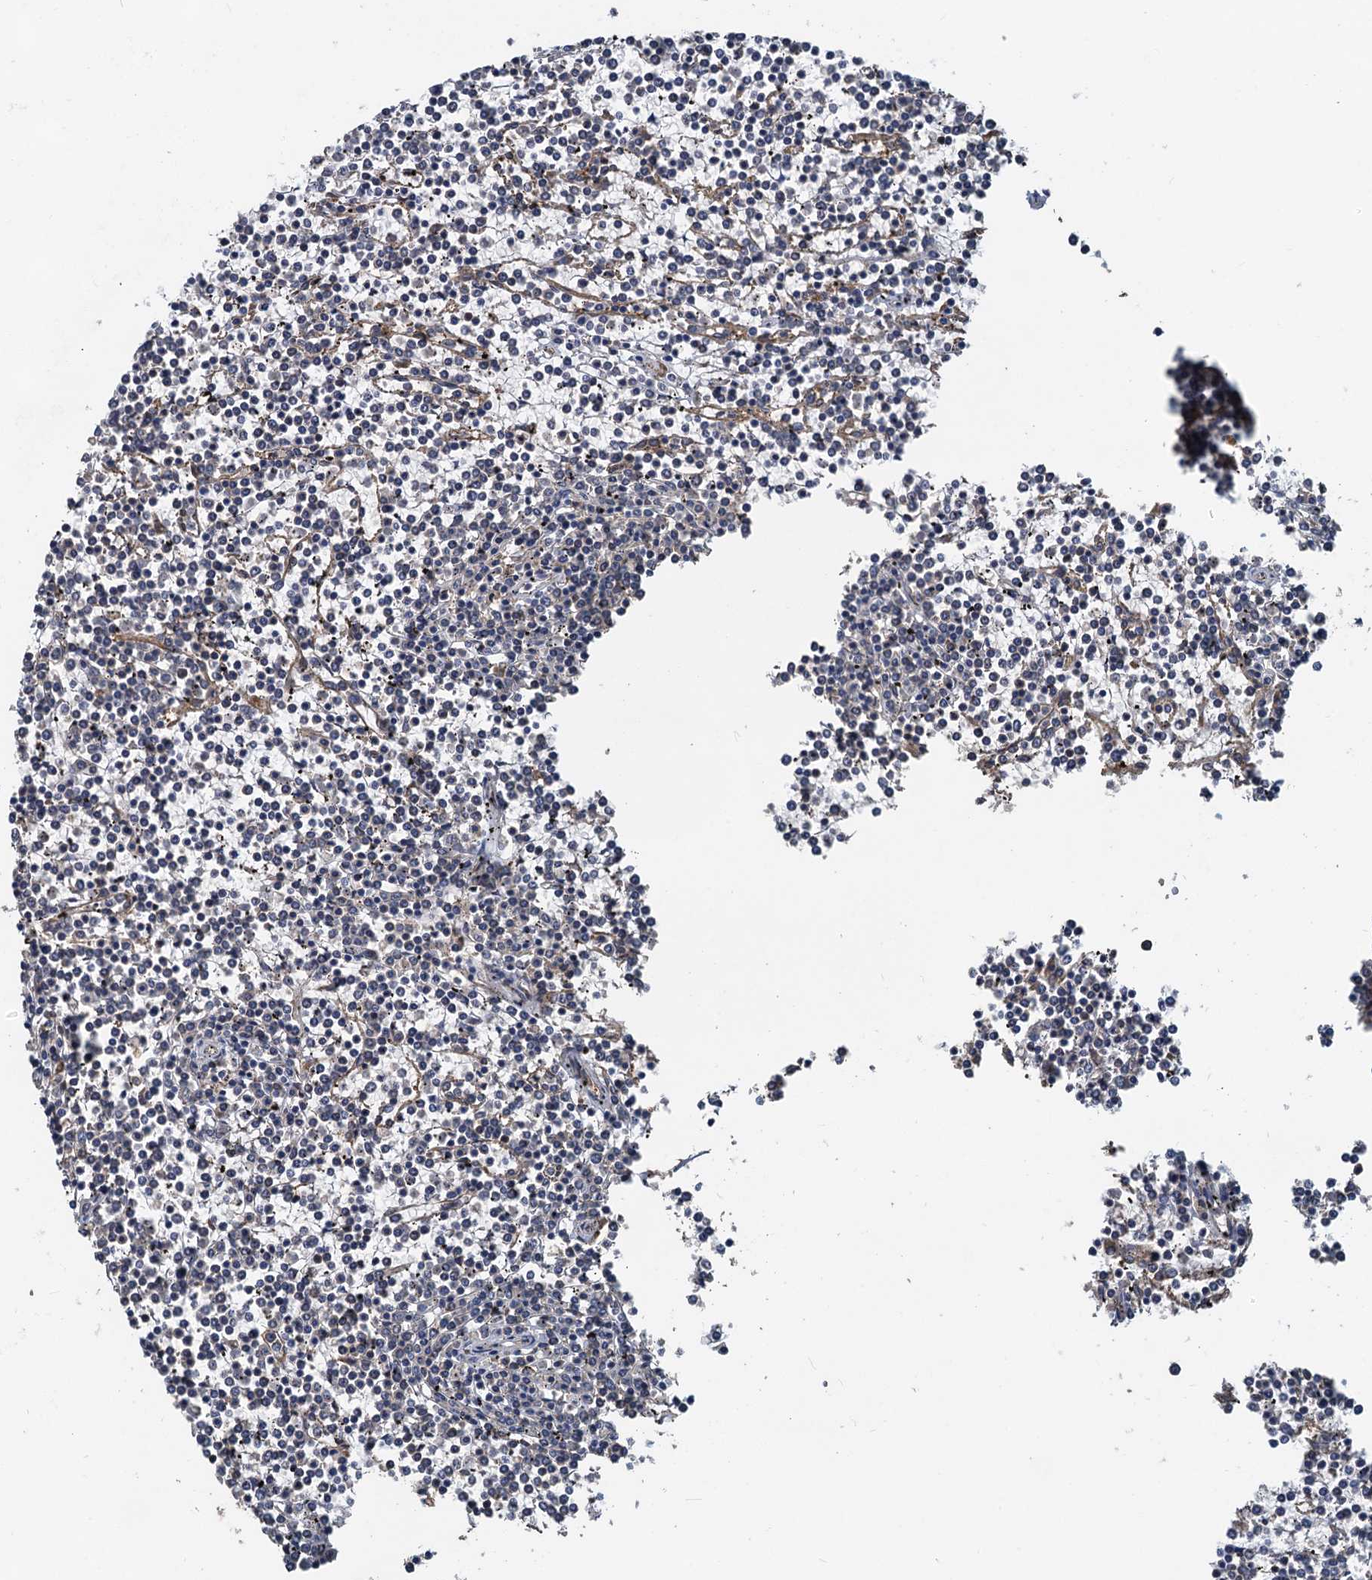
{"staining": {"intensity": "negative", "quantity": "none", "location": "none"}, "tissue": "lymphoma", "cell_type": "Tumor cells", "image_type": "cancer", "snomed": [{"axis": "morphology", "description": "Malignant lymphoma, non-Hodgkin's type, Low grade"}, {"axis": "topography", "description": "Spleen"}], "caption": "Immunohistochemistry (IHC) histopathology image of neoplastic tissue: lymphoma stained with DAB shows no significant protein positivity in tumor cells.", "gene": "HYI", "patient": {"sex": "female", "age": 19}}